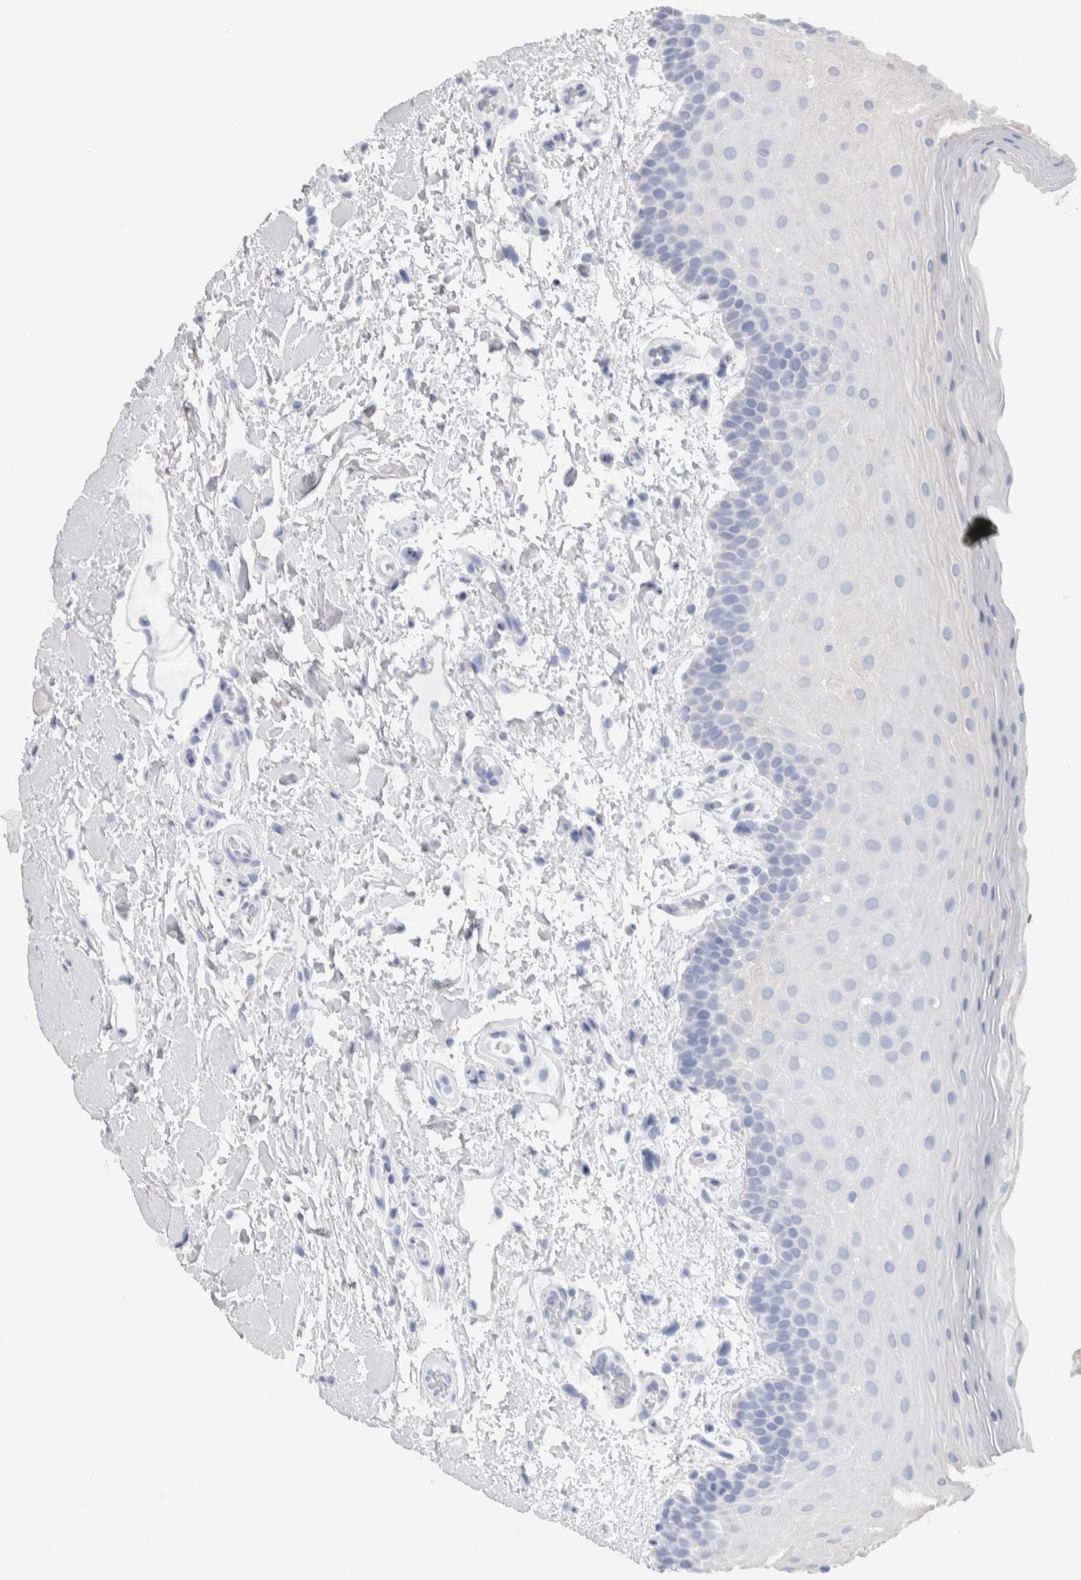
{"staining": {"intensity": "negative", "quantity": "none", "location": "none"}, "tissue": "oral mucosa", "cell_type": "Squamous epithelial cells", "image_type": "normal", "snomed": [{"axis": "morphology", "description": "Normal tissue, NOS"}, {"axis": "topography", "description": "Oral tissue"}], "caption": "High power microscopy micrograph of an immunohistochemistry photomicrograph of benign oral mucosa, revealing no significant staining in squamous epithelial cells. (DAB (3,3'-diaminobenzidine) immunohistochemistry with hematoxylin counter stain).", "gene": "ENGASE", "patient": {"sex": "male", "age": 62}}